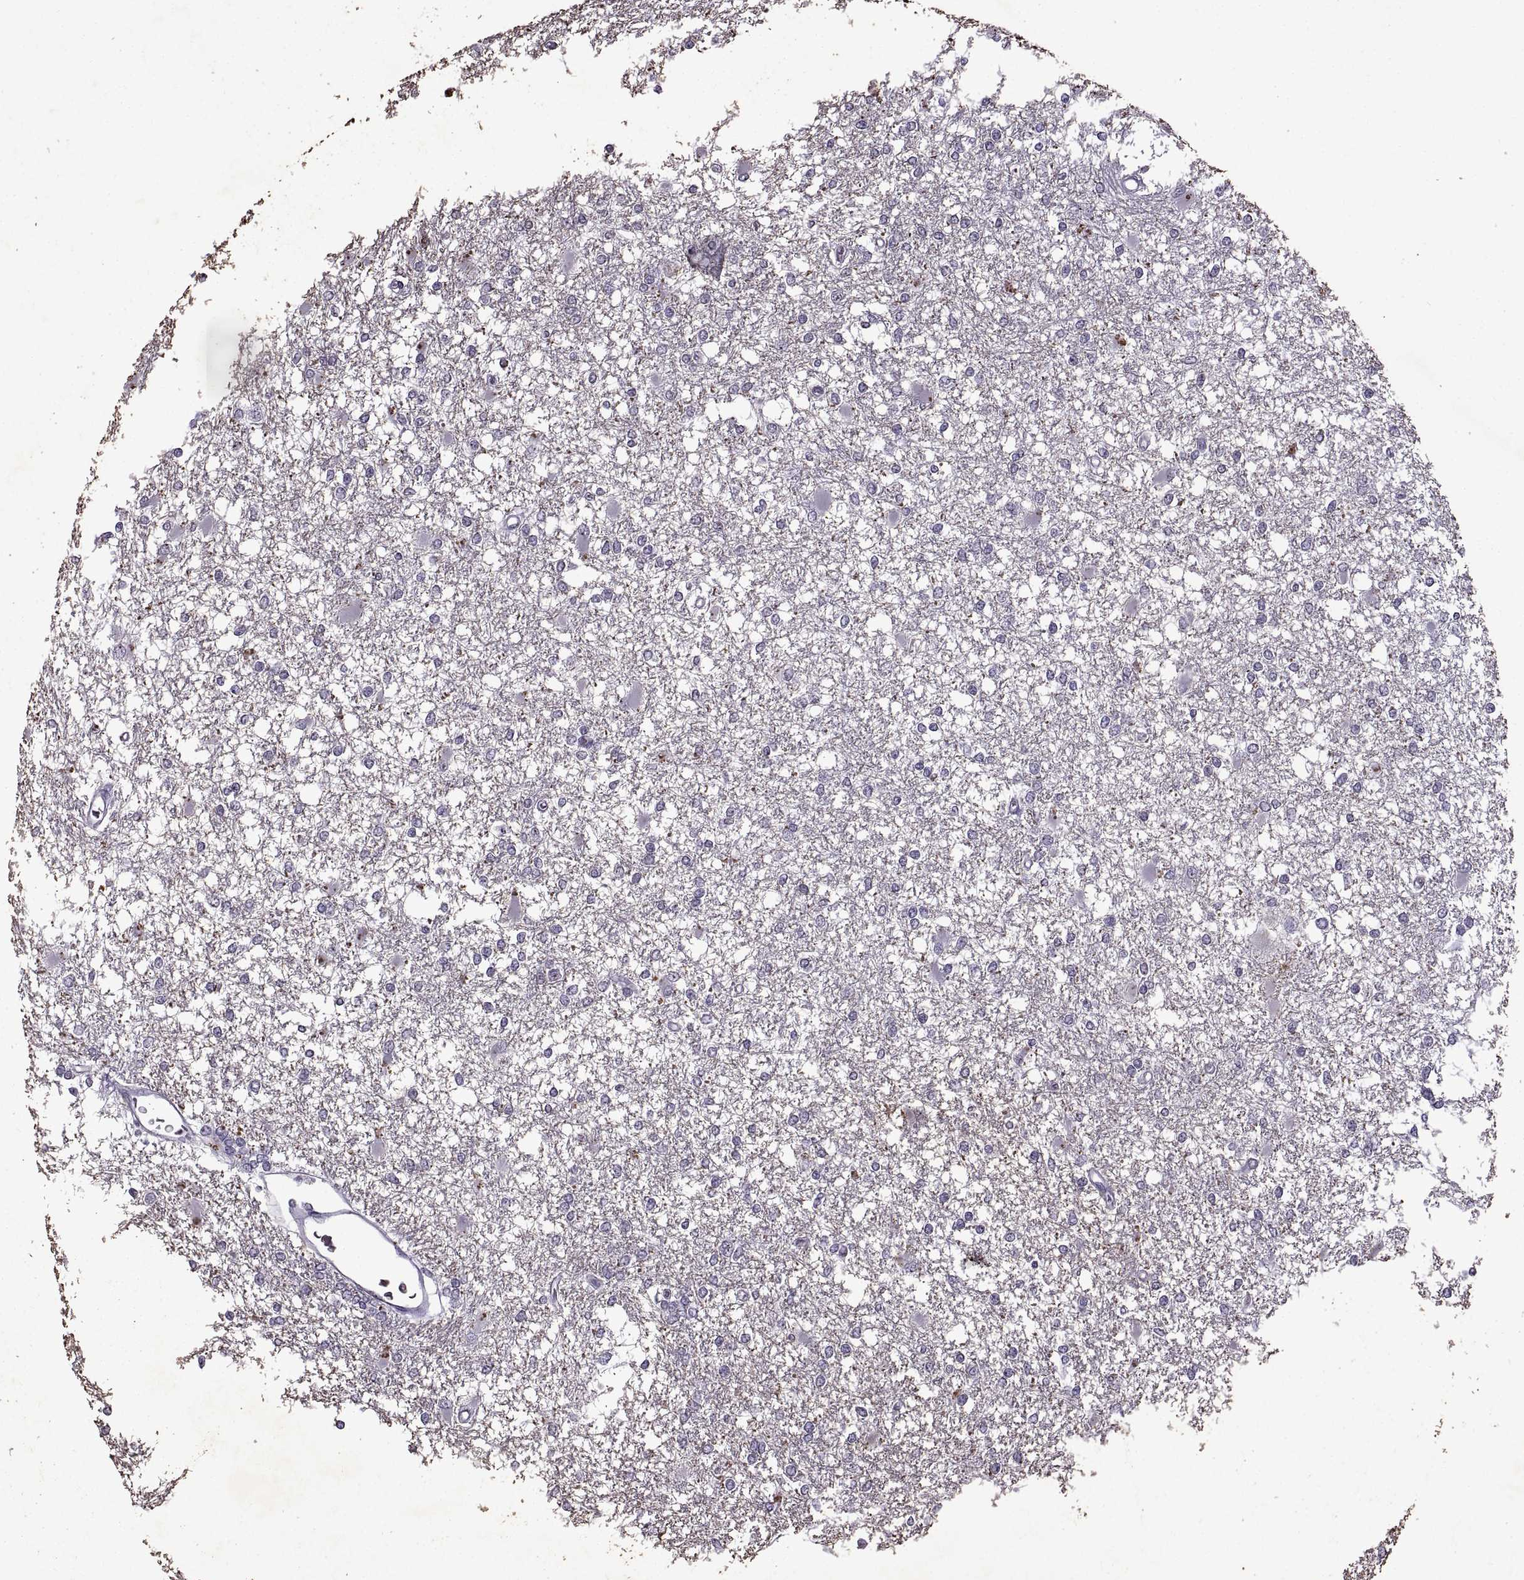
{"staining": {"intensity": "negative", "quantity": "none", "location": "none"}, "tissue": "glioma", "cell_type": "Tumor cells", "image_type": "cancer", "snomed": [{"axis": "morphology", "description": "Glioma, malignant, High grade"}, {"axis": "topography", "description": "Cerebral cortex"}], "caption": "Photomicrograph shows no significant protein positivity in tumor cells of glioma. The staining was performed using DAB to visualize the protein expression in brown, while the nuclei were stained in blue with hematoxylin (Magnification: 20x).", "gene": "SINHCAF", "patient": {"sex": "male", "age": 79}}